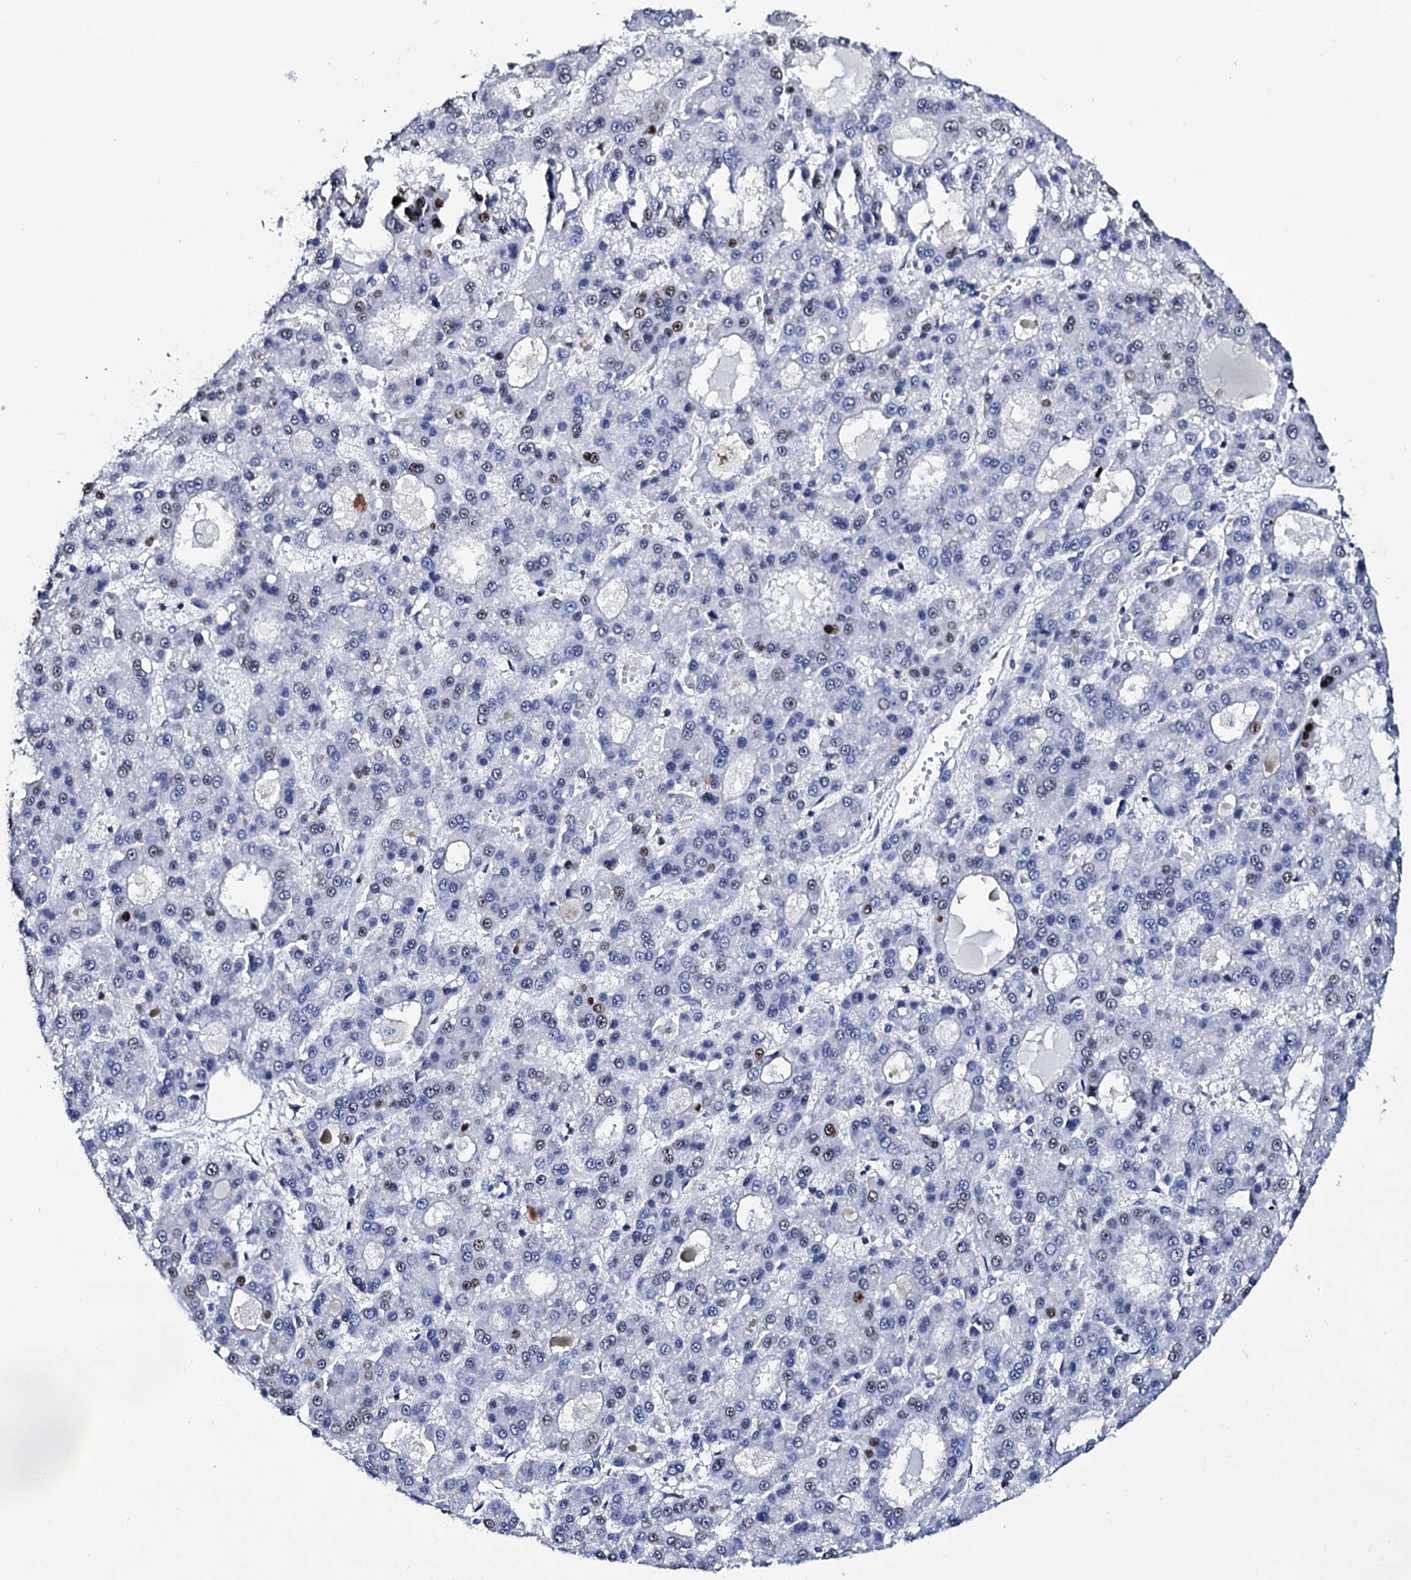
{"staining": {"intensity": "moderate", "quantity": "<25%", "location": "nuclear"}, "tissue": "liver cancer", "cell_type": "Tumor cells", "image_type": "cancer", "snomed": [{"axis": "morphology", "description": "Carcinoma, Hepatocellular, NOS"}, {"axis": "topography", "description": "Liver"}], "caption": "This micrograph demonstrates immunohistochemistry staining of human hepatocellular carcinoma (liver), with low moderate nuclear positivity in approximately <25% of tumor cells.", "gene": "NPM2", "patient": {"sex": "male", "age": 70}}